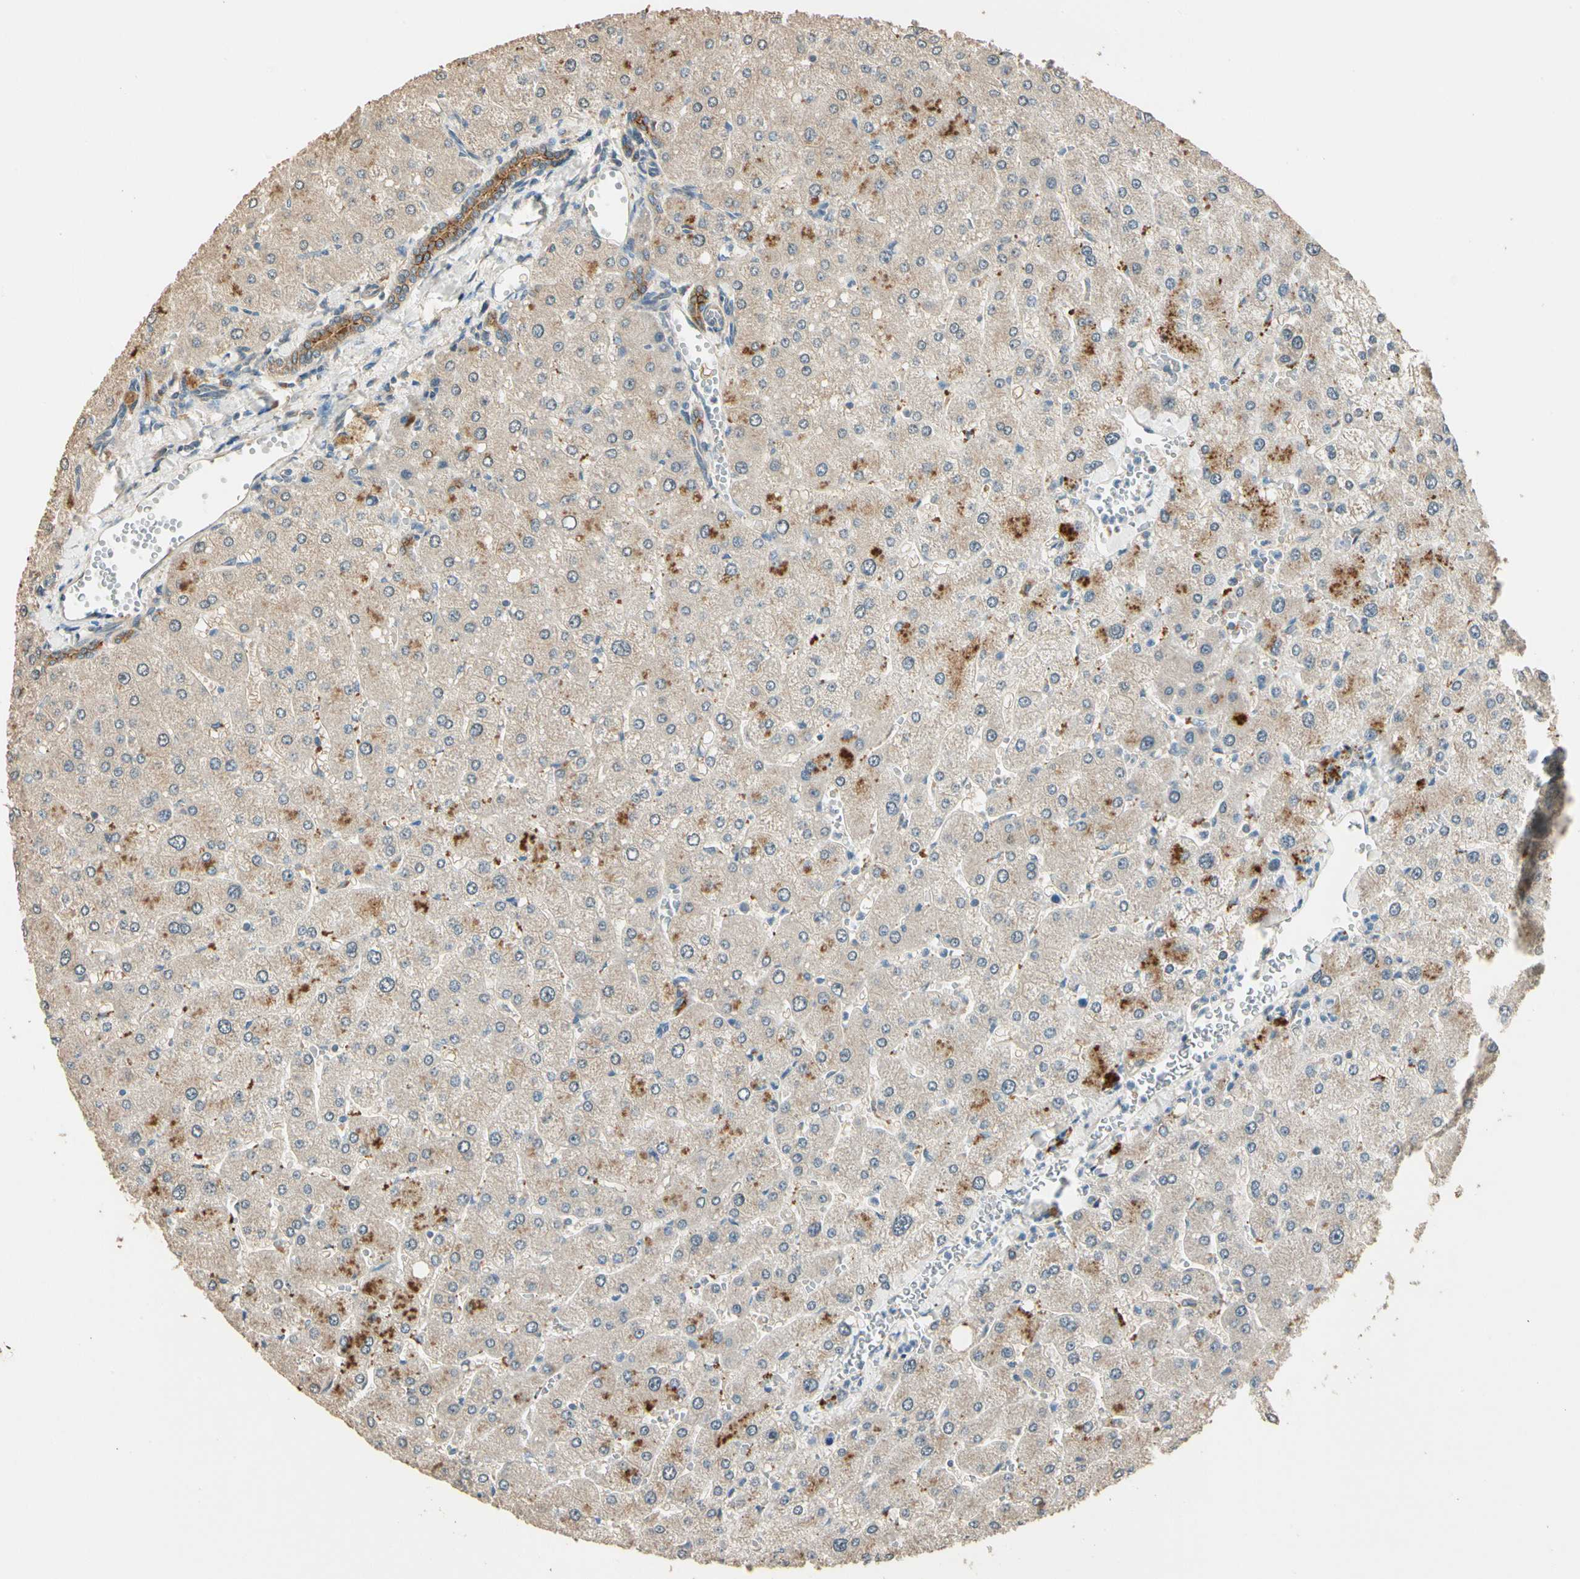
{"staining": {"intensity": "moderate", "quantity": ">75%", "location": "cytoplasmic/membranous"}, "tissue": "liver", "cell_type": "Cholangiocytes", "image_type": "normal", "snomed": [{"axis": "morphology", "description": "Normal tissue, NOS"}, {"axis": "topography", "description": "Liver"}], "caption": "DAB (3,3'-diaminobenzidine) immunohistochemical staining of benign human liver exhibits moderate cytoplasmic/membranous protein staining in approximately >75% of cholangiocytes. The staining is performed using DAB brown chromogen to label protein expression. The nuclei are counter-stained blue using hematoxylin.", "gene": "CDH6", "patient": {"sex": "male", "age": 55}}